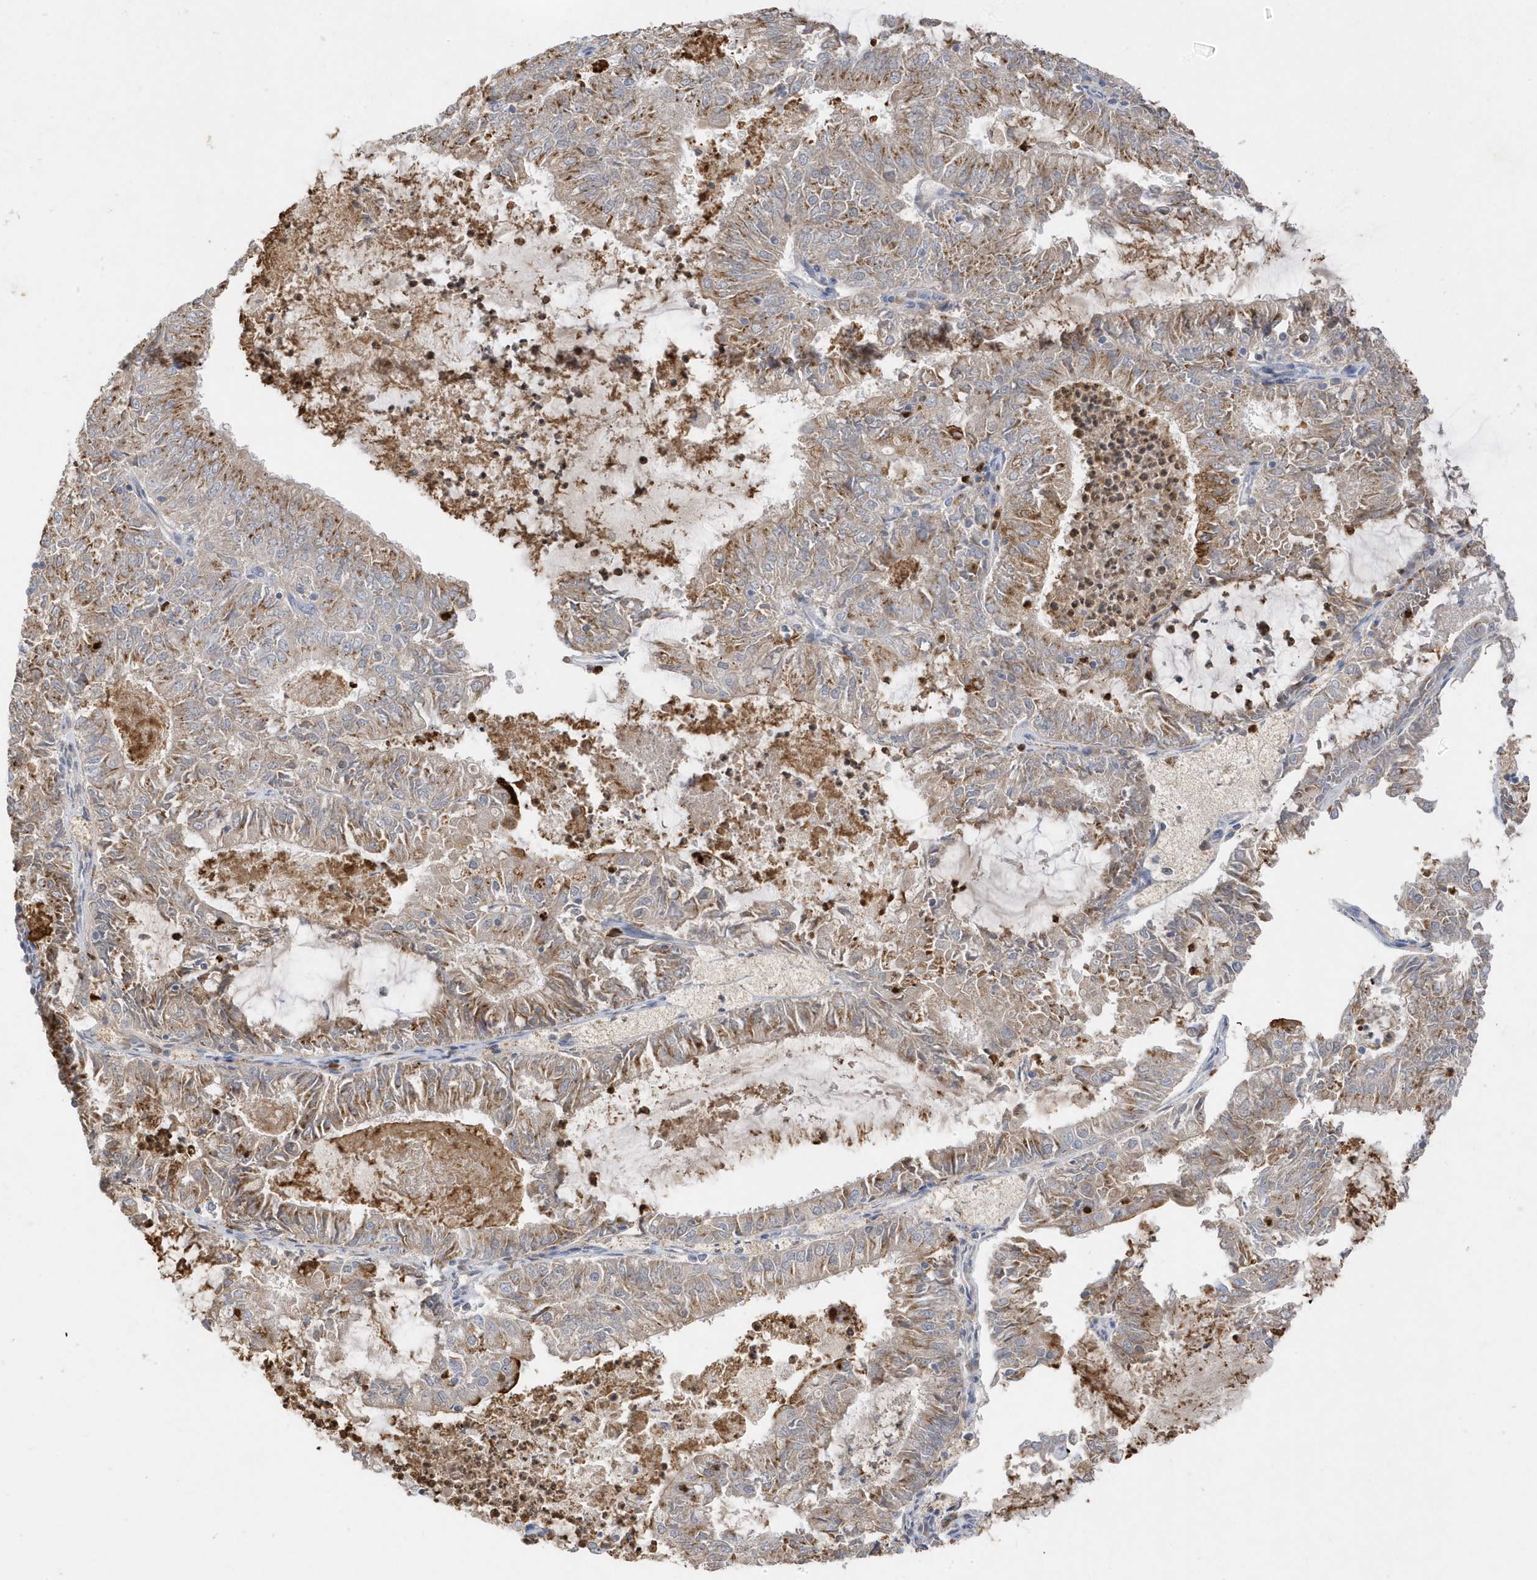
{"staining": {"intensity": "moderate", "quantity": ">75%", "location": "cytoplasmic/membranous"}, "tissue": "endometrial cancer", "cell_type": "Tumor cells", "image_type": "cancer", "snomed": [{"axis": "morphology", "description": "Adenocarcinoma, NOS"}, {"axis": "topography", "description": "Endometrium"}], "caption": "The photomicrograph shows a brown stain indicating the presence of a protein in the cytoplasmic/membranous of tumor cells in endometrial adenocarcinoma.", "gene": "DPP9", "patient": {"sex": "female", "age": 57}}